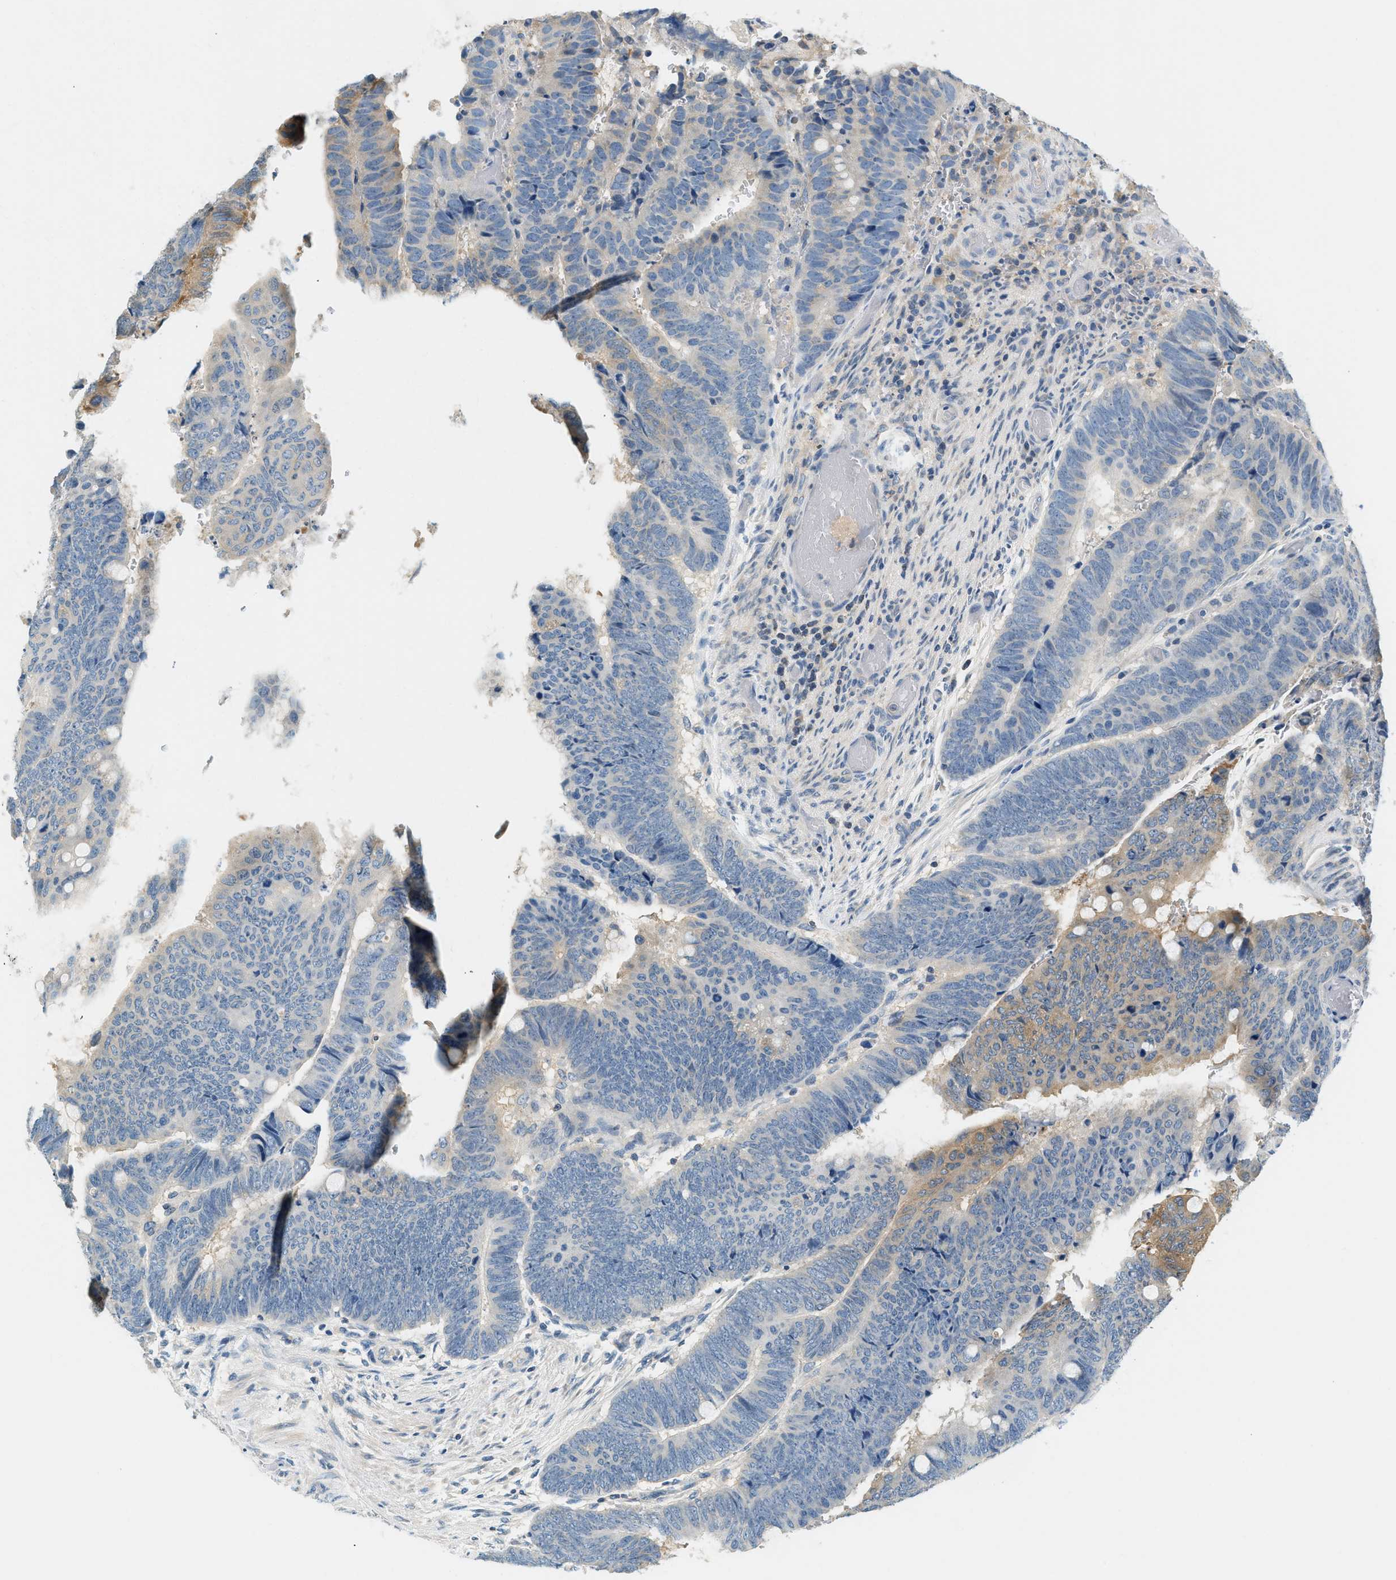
{"staining": {"intensity": "weak", "quantity": "<25%", "location": "cytoplasmic/membranous"}, "tissue": "colorectal cancer", "cell_type": "Tumor cells", "image_type": "cancer", "snomed": [{"axis": "morphology", "description": "Normal tissue, NOS"}, {"axis": "morphology", "description": "Adenocarcinoma, NOS"}, {"axis": "topography", "description": "Rectum"}], "caption": "An immunohistochemistry photomicrograph of colorectal cancer (adenocarcinoma) is shown. There is no staining in tumor cells of colorectal cancer (adenocarcinoma). (DAB IHC, high magnification).", "gene": "SLC35E1", "patient": {"sex": "male", "age": 92}}